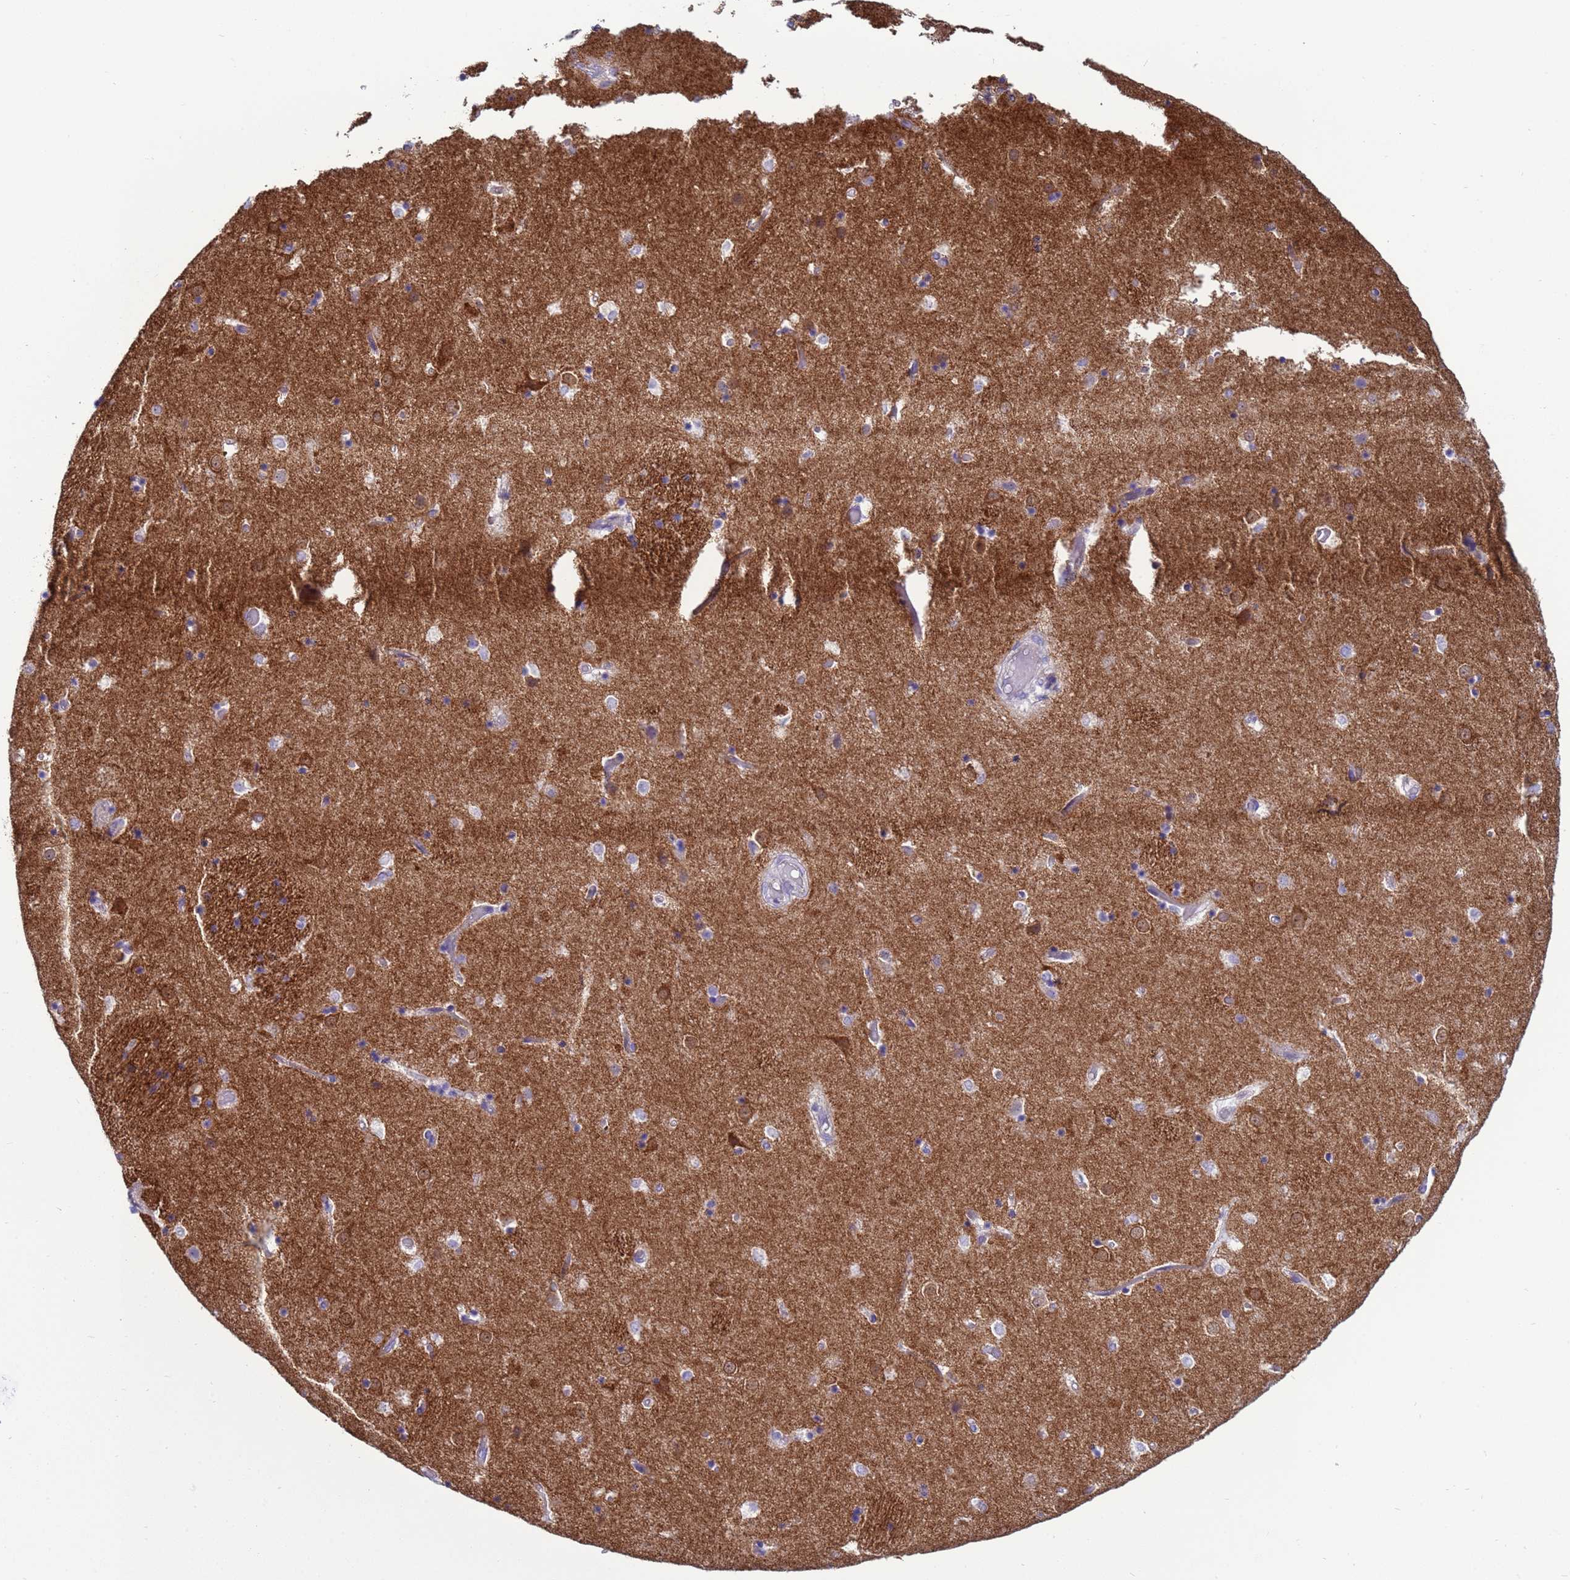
{"staining": {"intensity": "weak", "quantity": "<25%", "location": "cytoplasmic/membranous"}, "tissue": "caudate", "cell_type": "Glial cells", "image_type": "normal", "snomed": [{"axis": "morphology", "description": "Normal tissue, NOS"}, {"axis": "topography", "description": "Lateral ventricle wall"}], "caption": "This is an IHC micrograph of benign human caudate. There is no expression in glial cells.", "gene": "HPCAL1", "patient": {"sex": "female", "age": 52}}